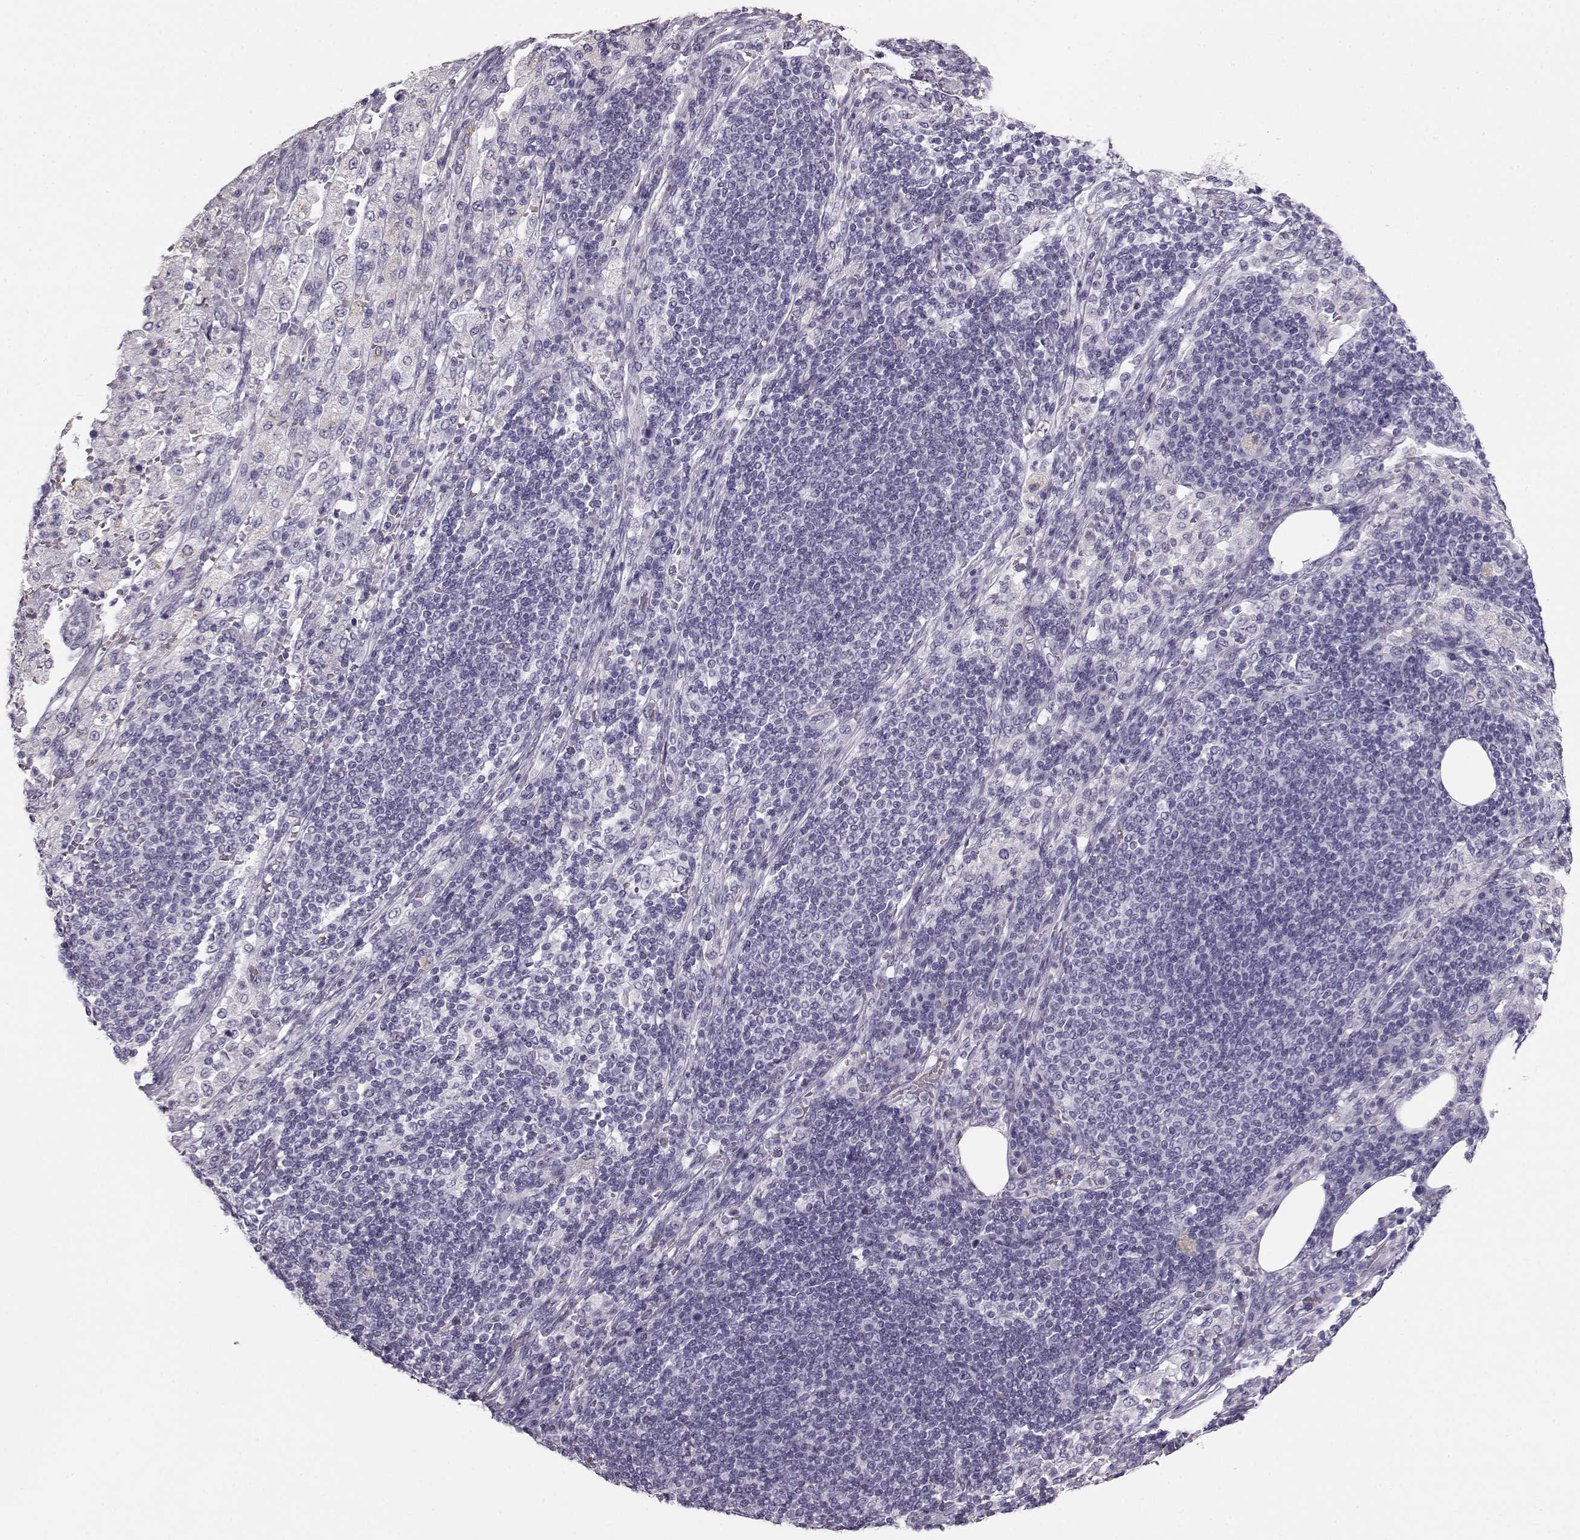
{"staining": {"intensity": "negative", "quantity": "none", "location": "none"}, "tissue": "pancreatic cancer", "cell_type": "Tumor cells", "image_type": "cancer", "snomed": [{"axis": "morphology", "description": "Adenocarcinoma, NOS"}, {"axis": "topography", "description": "Pancreas"}], "caption": "IHC micrograph of human pancreatic cancer (adenocarcinoma) stained for a protein (brown), which demonstrates no positivity in tumor cells.", "gene": "BFSP2", "patient": {"sex": "female", "age": 61}}